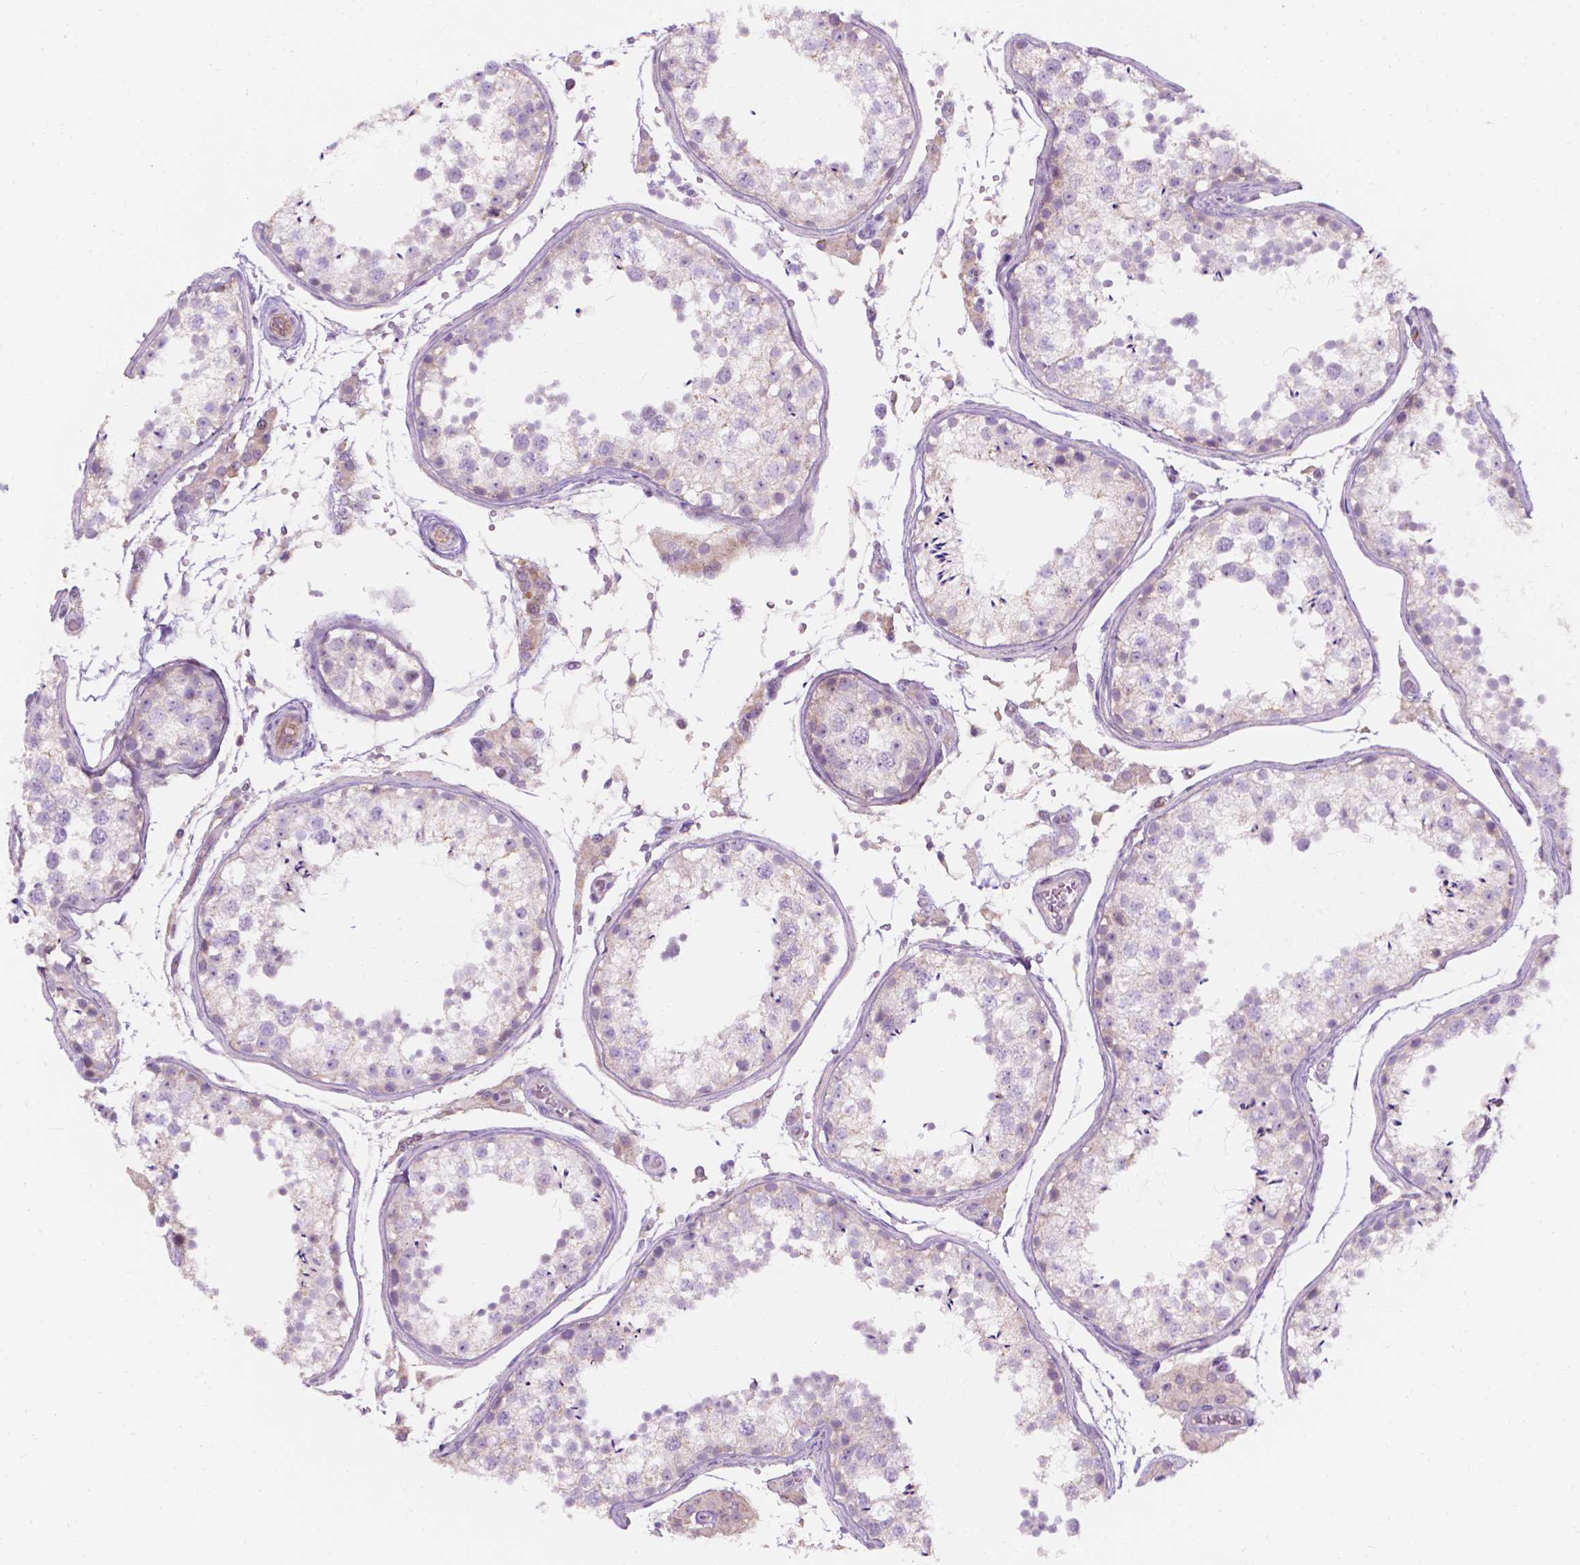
{"staining": {"intensity": "negative", "quantity": "none", "location": "none"}, "tissue": "testis", "cell_type": "Cells in seminiferous ducts", "image_type": "normal", "snomed": [{"axis": "morphology", "description": "Normal tissue, NOS"}, {"axis": "topography", "description": "Testis"}], "caption": "This is an immunohistochemistry micrograph of benign testis. There is no staining in cells in seminiferous ducts.", "gene": "NOS1AP", "patient": {"sex": "male", "age": 29}}